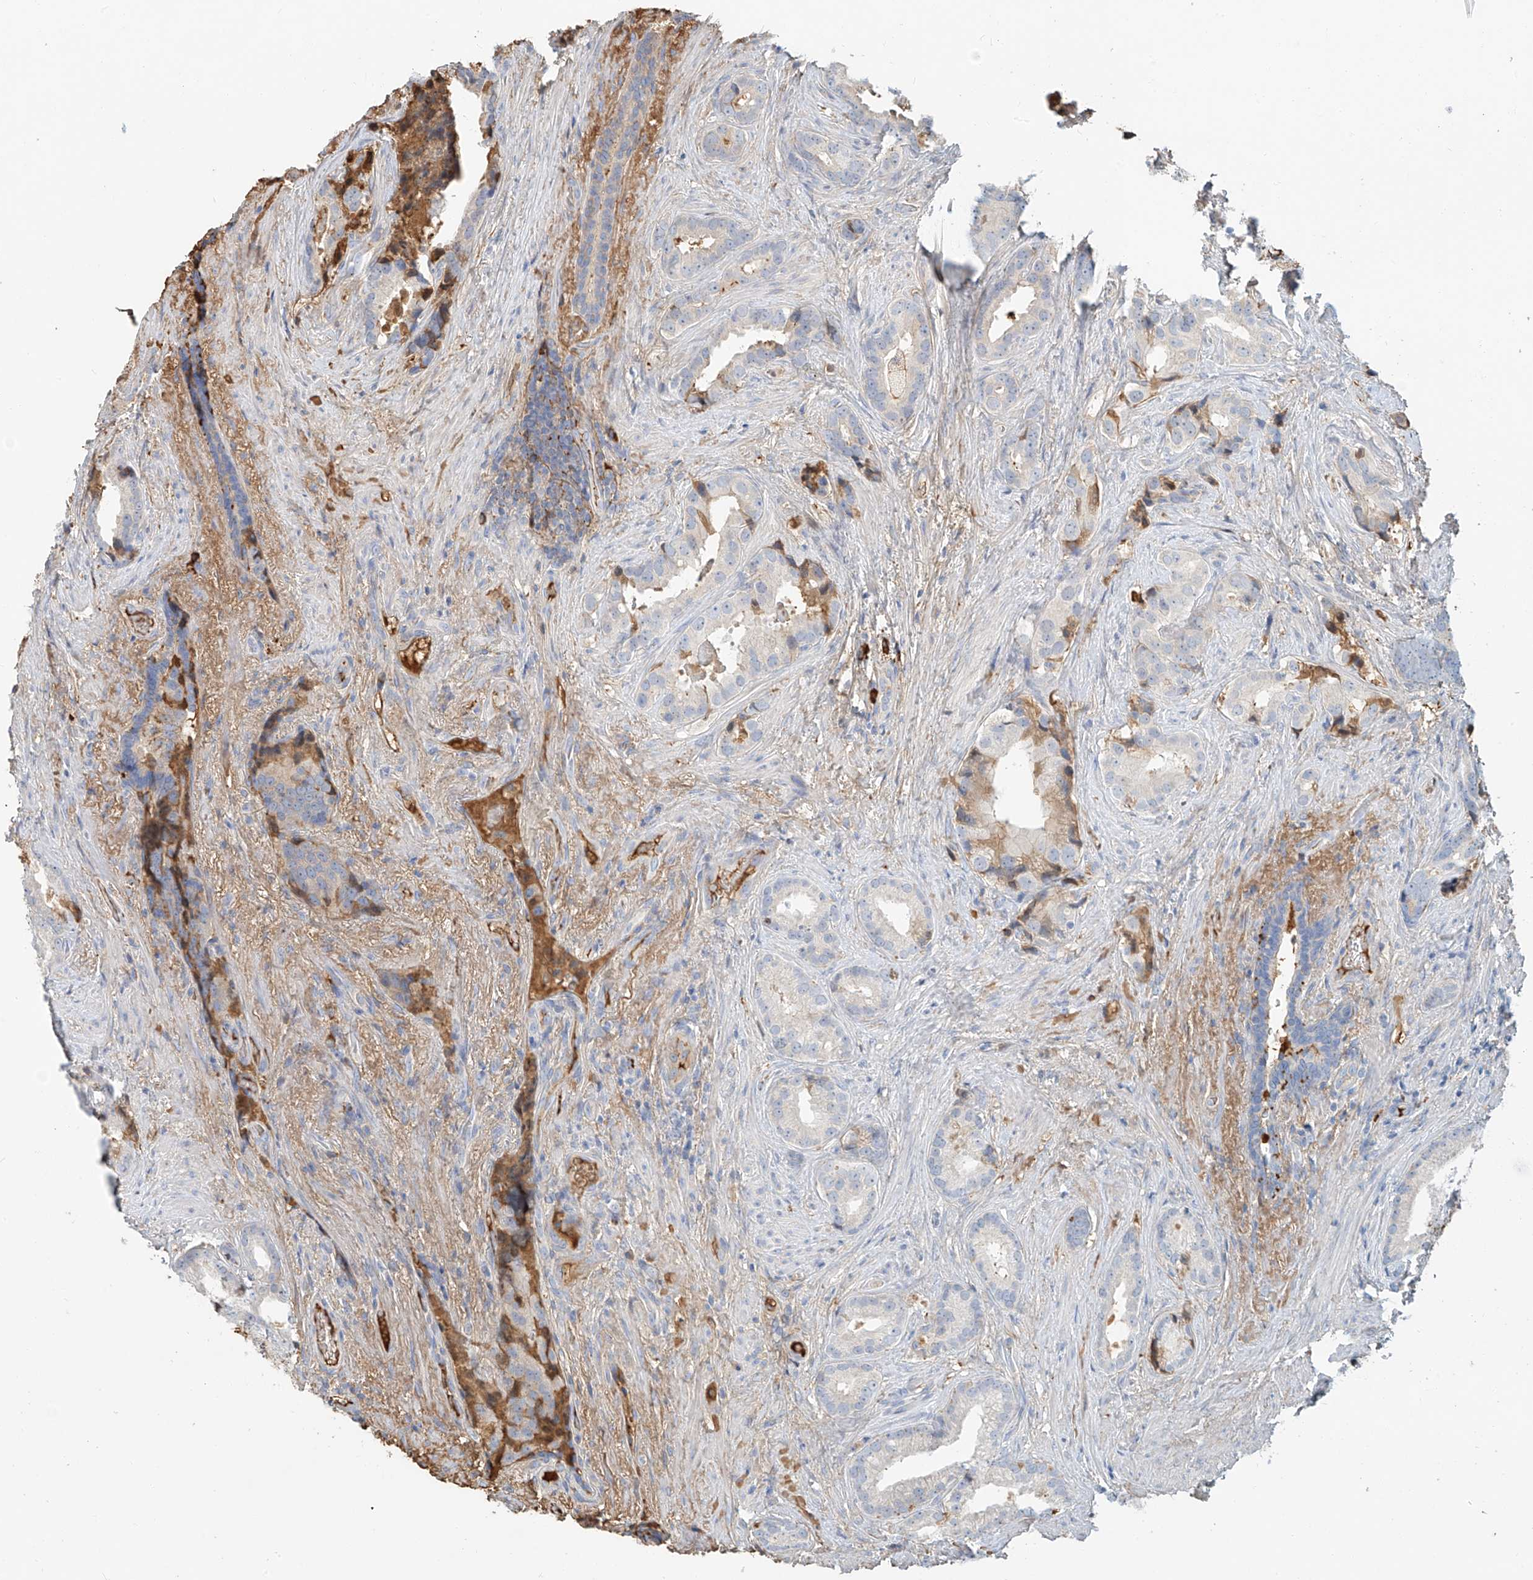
{"staining": {"intensity": "moderate", "quantity": "<25%", "location": "cytoplasmic/membranous"}, "tissue": "prostate cancer", "cell_type": "Tumor cells", "image_type": "cancer", "snomed": [{"axis": "morphology", "description": "Adenocarcinoma, Low grade"}, {"axis": "topography", "description": "Prostate"}], "caption": "Immunohistochemical staining of human adenocarcinoma (low-grade) (prostate) displays low levels of moderate cytoplasmic/membranous protein expression in about <25% of tumor cells.", "gene": "ZFP30", "patient": {"sex": "male", "age": 71}}